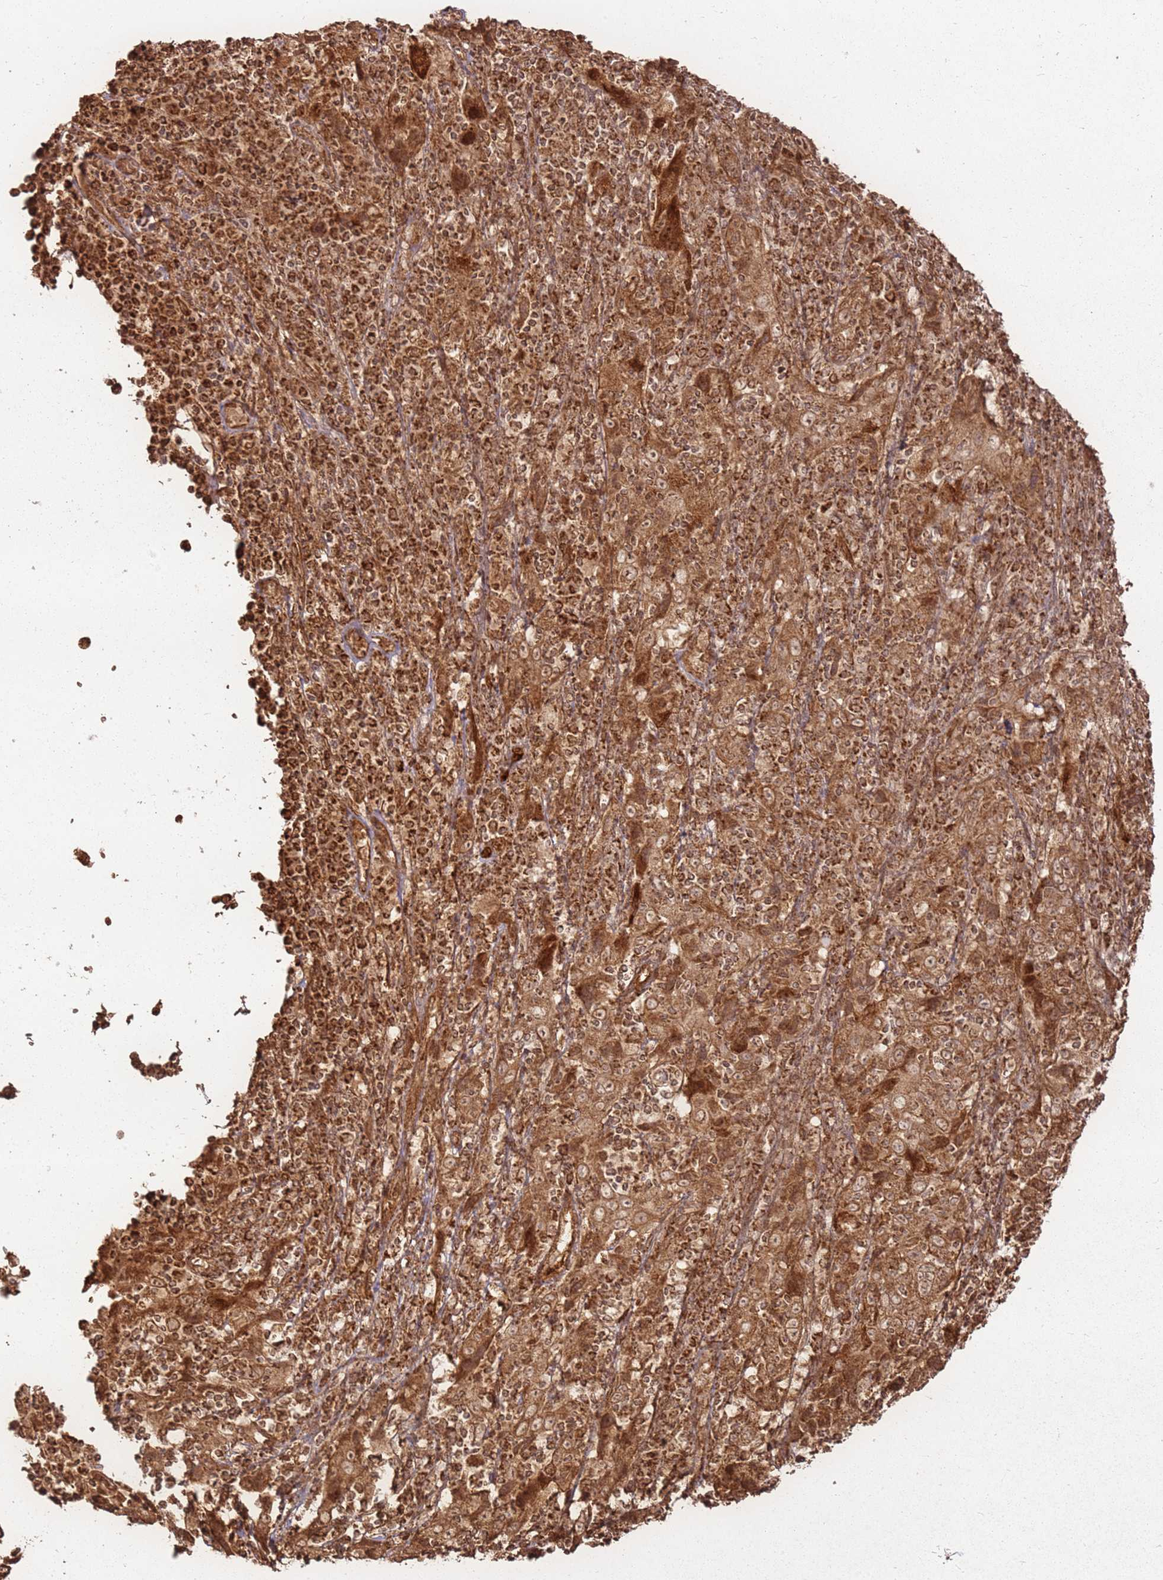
{"staining": {"intensity": "moderate", "quantity": ">75%", "location": "cytoplasmic/membranous"}, "tissue": "cervical cancer", "cell_type": "Tumor cells", "image_type": "cancer", "snomed": [{"axis": "morphology", "description": "Squamous cell carcinoma, NOS"}, {"axis": "topography", "description": "Cervix"}], "caption": "This histopathology image shows immunohistochemistry (IHC) staining of human cervical squamous cell carcinoma, with medium moderate cytoplasmic/membranous expression in about >75% of tumor cells.", "gene": "MRPS6", "patient": {"sex": "female", "age": 46}}